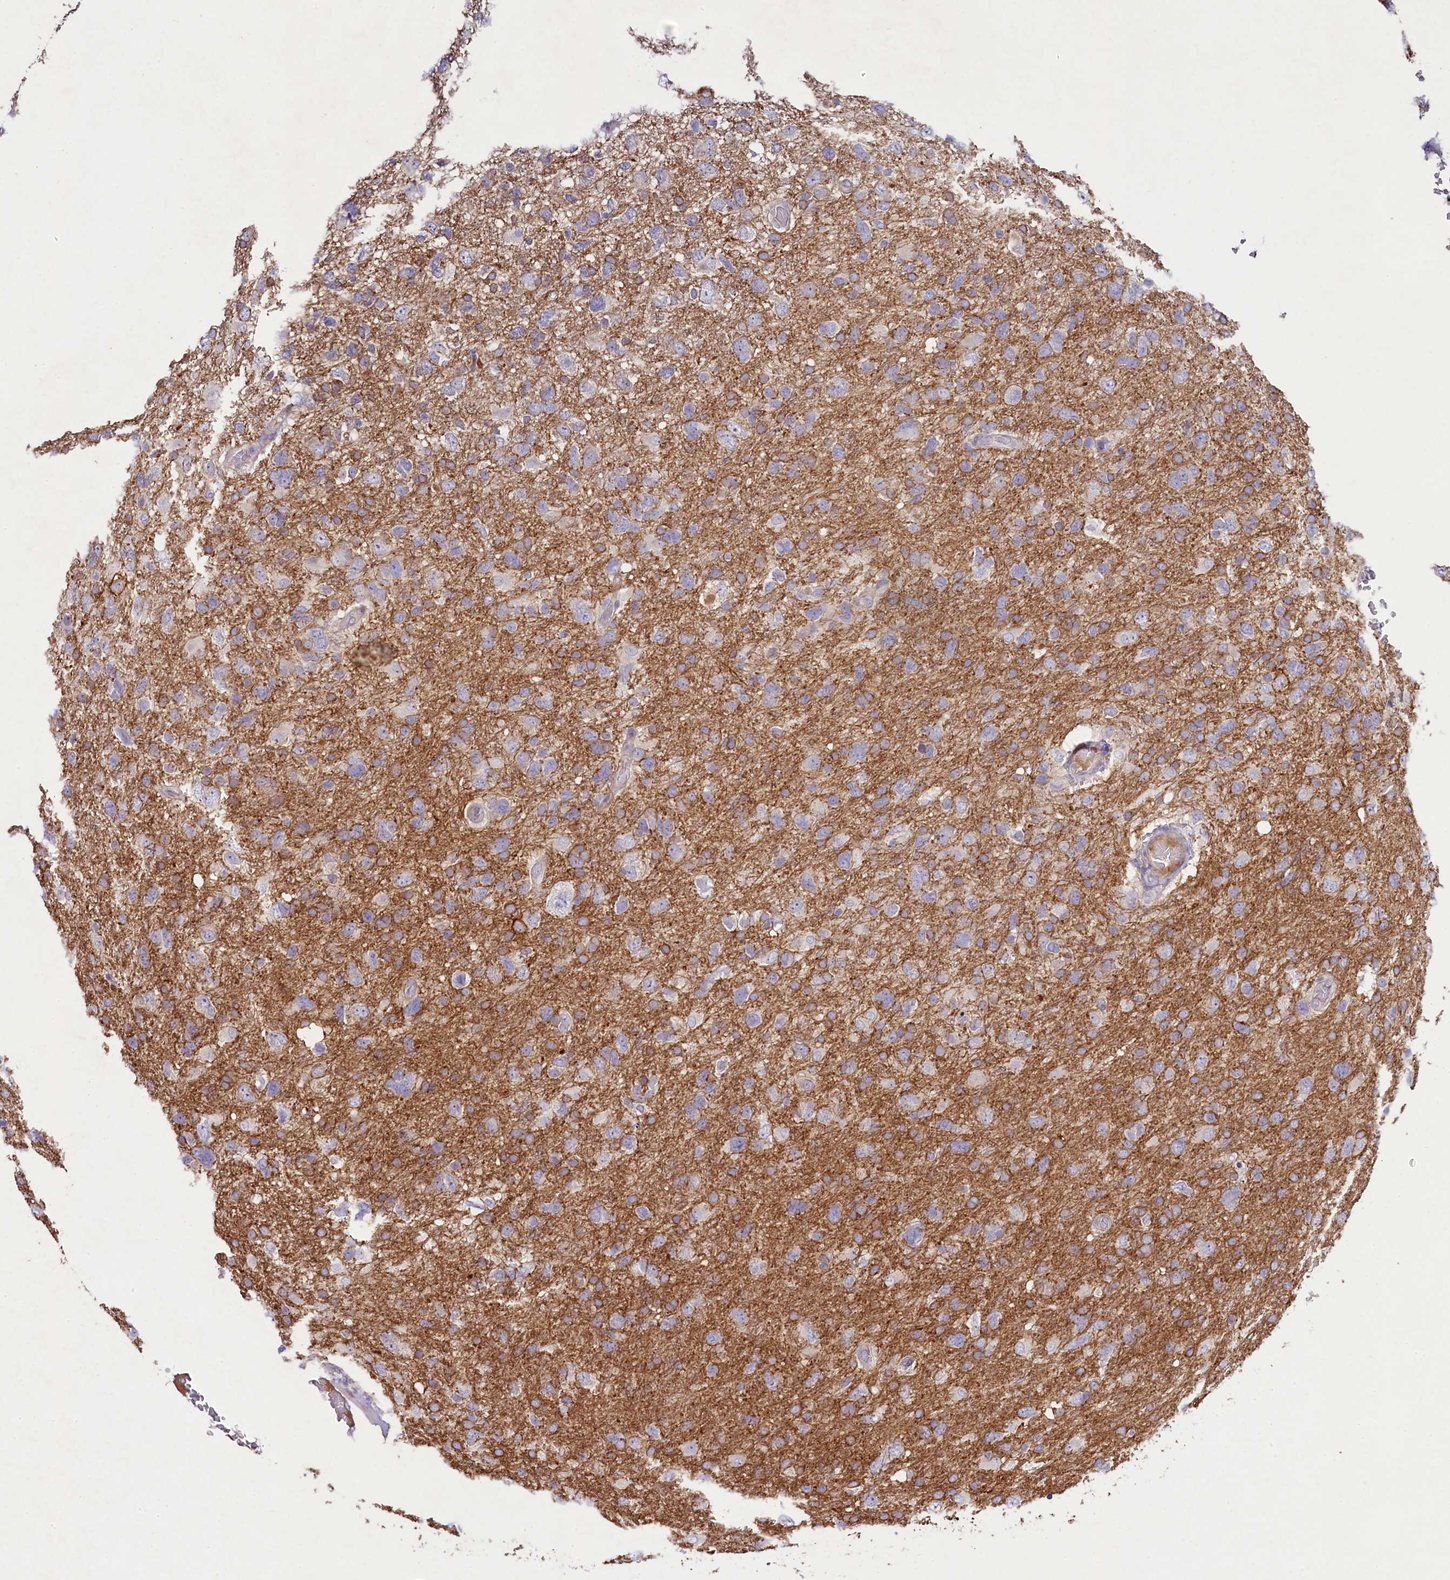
{"staining": {"intensity": "negative", "quantity": "none", "location": "none"}, "tissue": "glioma", "cell_type": "Tumor cells", "image_type": "cancer", "snomed": [{"axis": "morphology", "description": "Glioma, malignant, High grade"}, {"axis": "topography", "description": "Brain"}], "caption": "Tumor cells are negative for brown protein staining in malignant glioma (high-grade).", "gene": "FXYD6", "patient": {"sex": "male", "age": 61}}